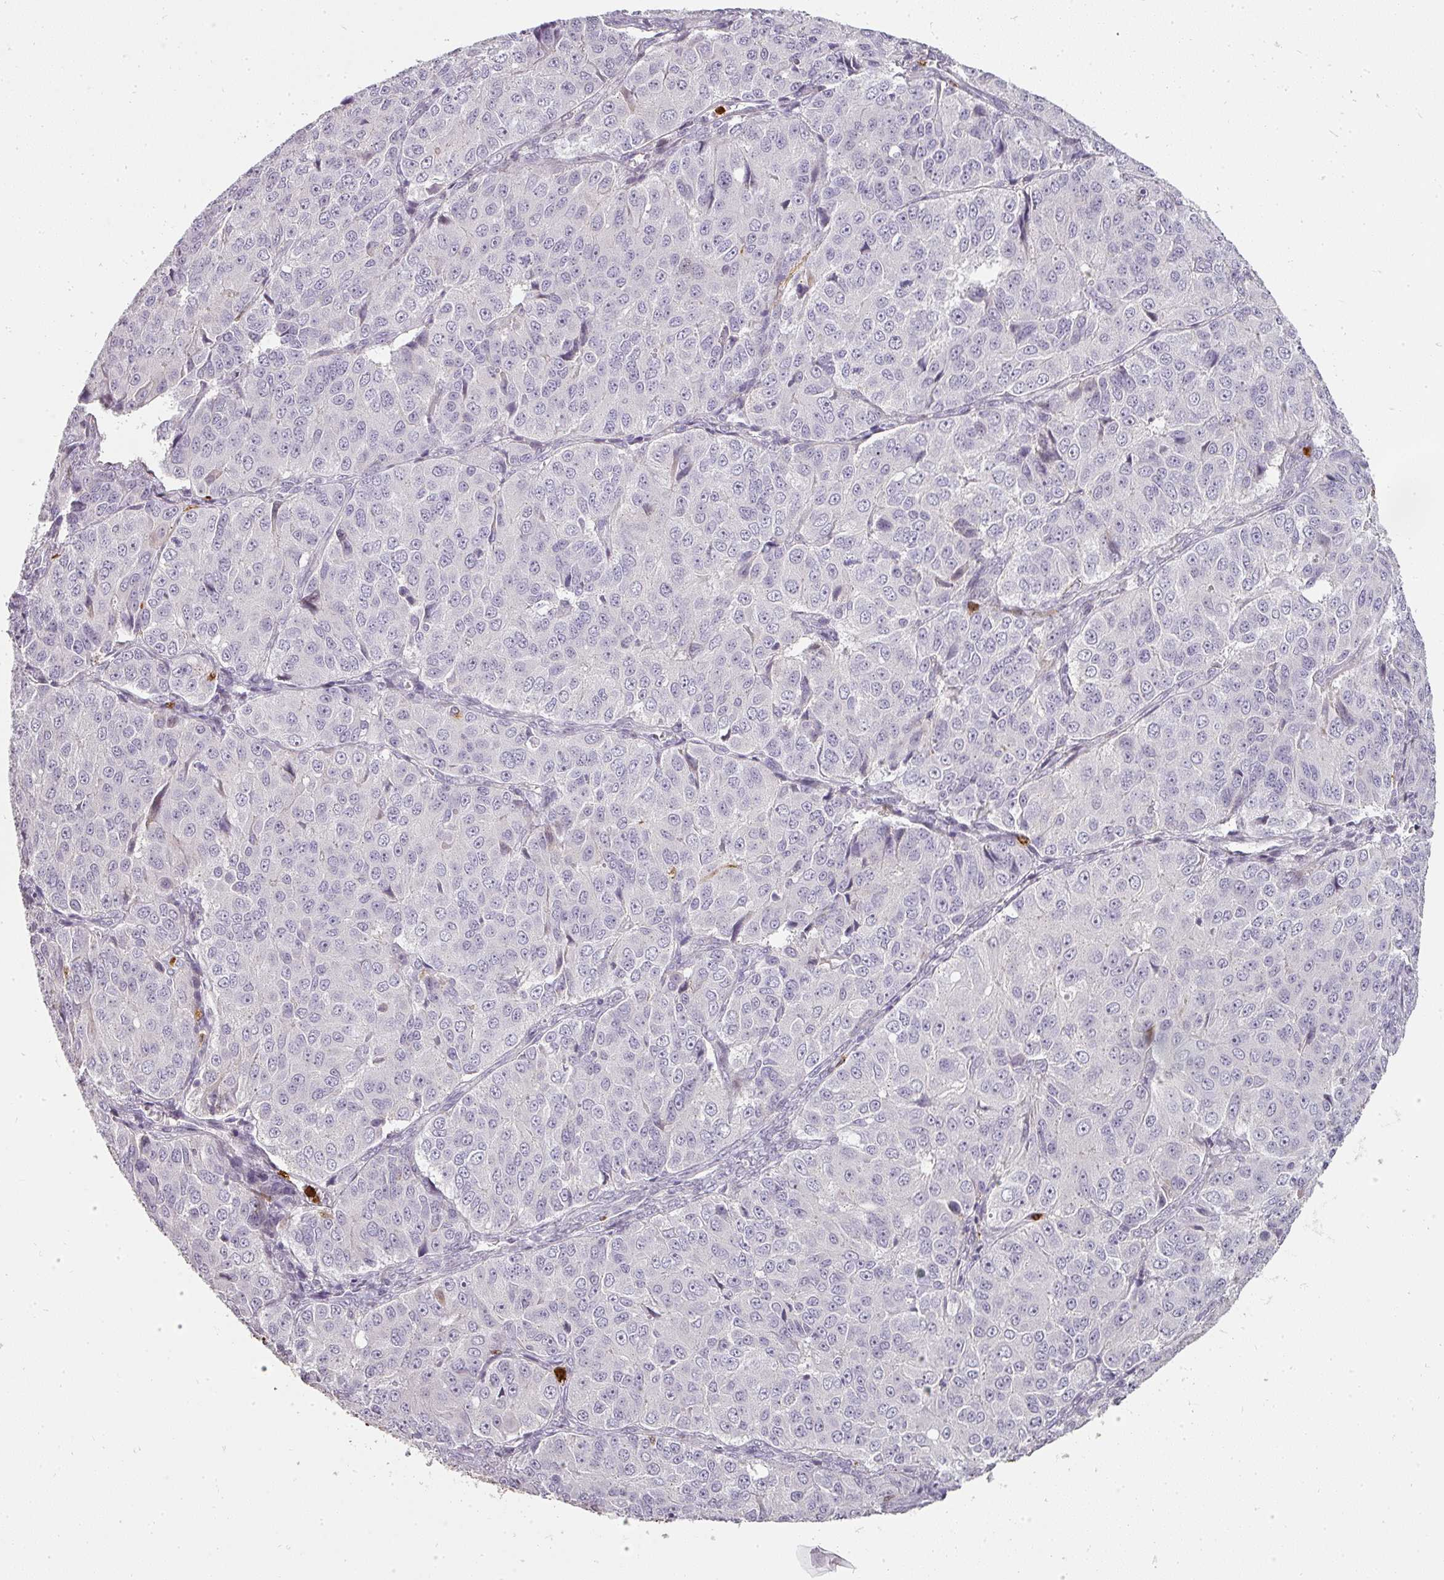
{"staining": {"intensity": "negative", "quantity": "none", "location": "none"}, "tissue": "ovarian cancer", "cell_type": "Tumor cells", "image_type": "cancer", "snomed": [{"axis": "morphology", "description": "Carcinoma, endometroid"}, {"axis": "topography", "description": "Ovary"}], "caption": "The photomicrograph demonstrates no staining of tumor cells in ovarian cancer.", "gene": "BIK", "patient": {"sex": "female", "age": 51}}